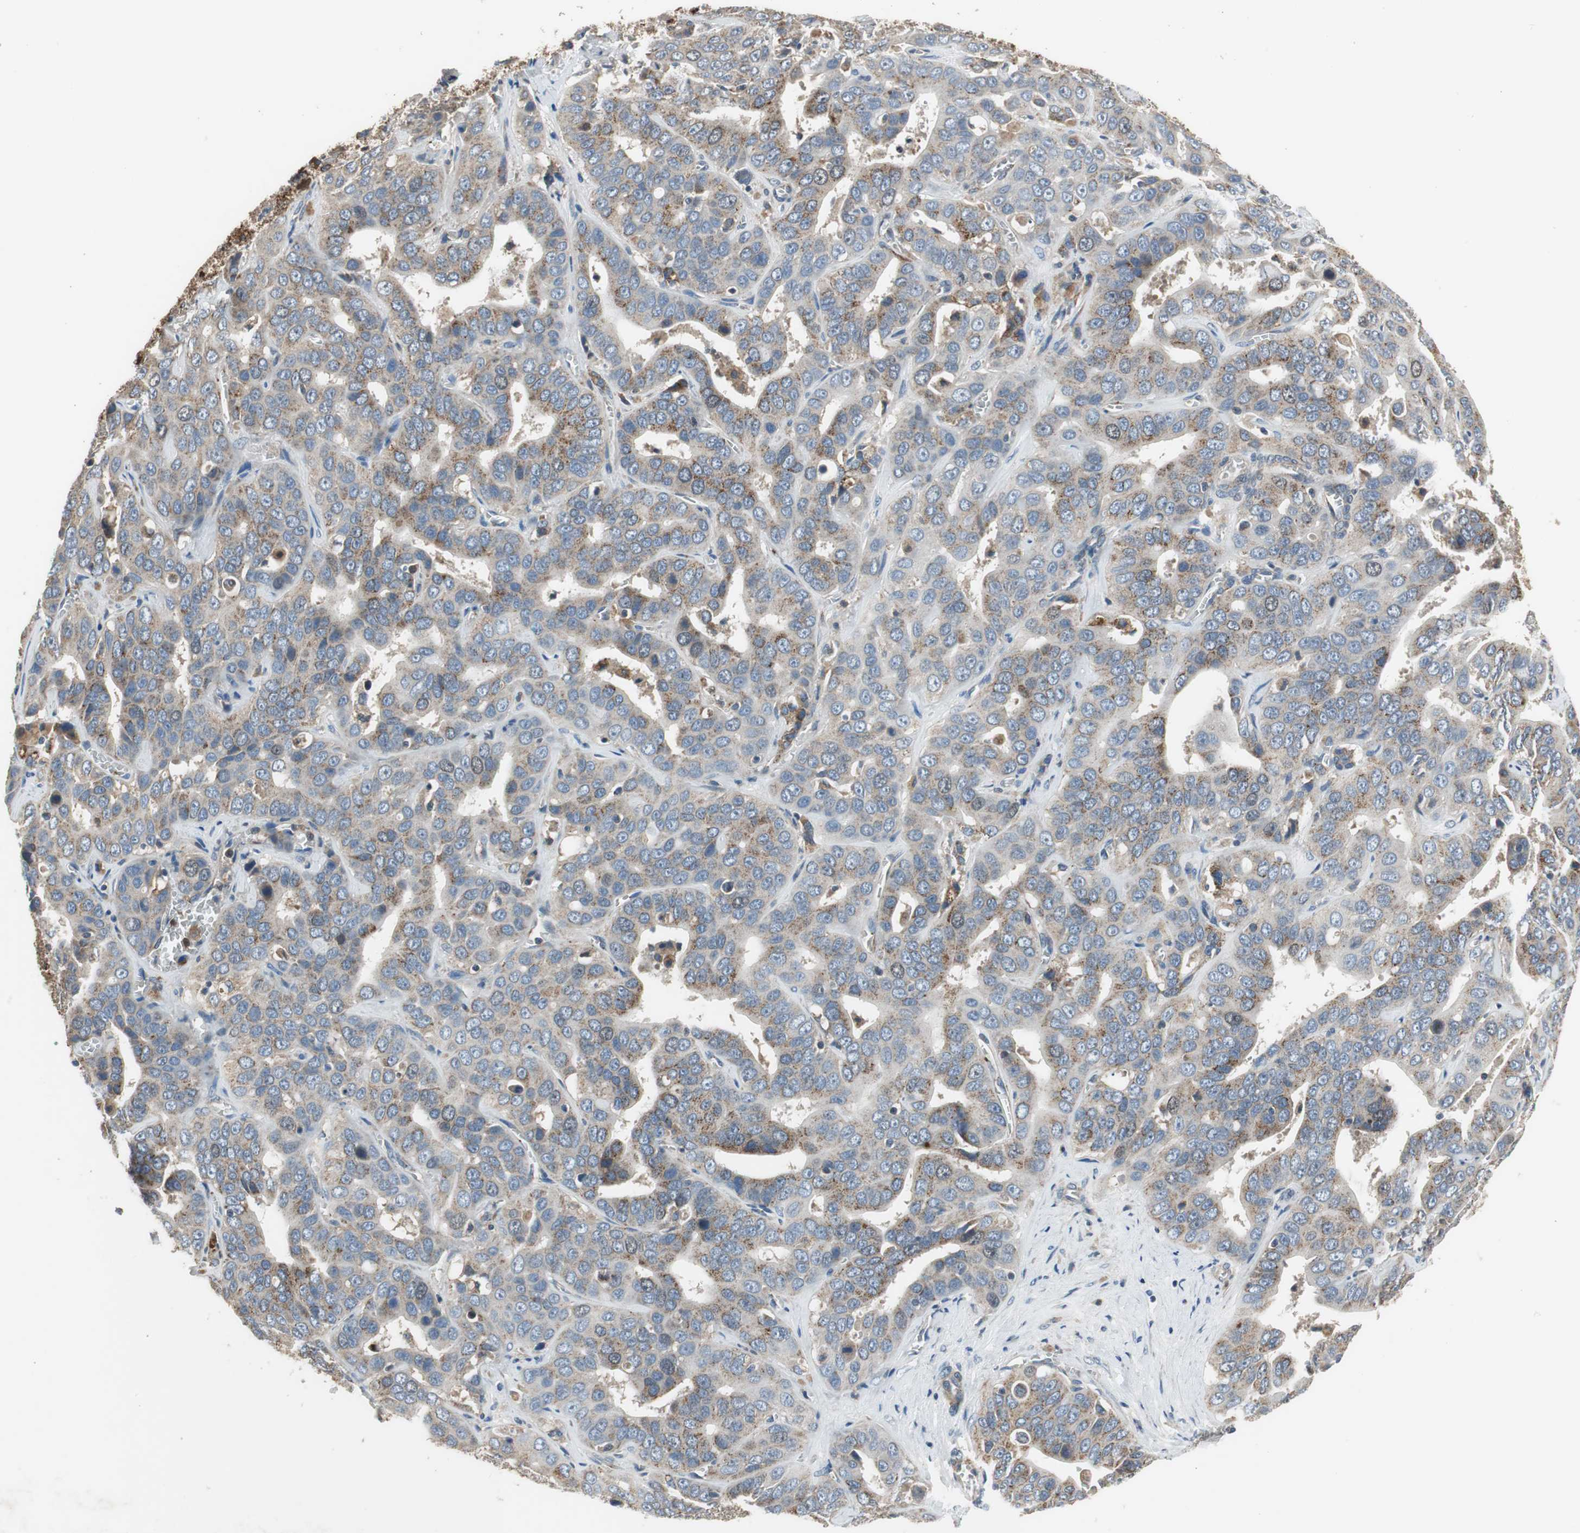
{"staining": {"intensity": "moderate", "quantity": ">75%", "location": "cytoplasmic/membranous"}, "tissue": "liver cancer", "cell_type": "Tumor cells", "image_type": "cancer", "snomed": [{"axis": "morphology", "description": "Cholangiocarcinoma"}, {"axis": "topography", "description": "Liver"}], "caption": "DAB immunohistochemical staining of liver cholangiocarcinoma exhibits moderate cytoplasmic/membranous protein staining in approximately >75% of tumor cells.", "gene": "PI4KB", "patient": {"sex": "female", "age": 52}}